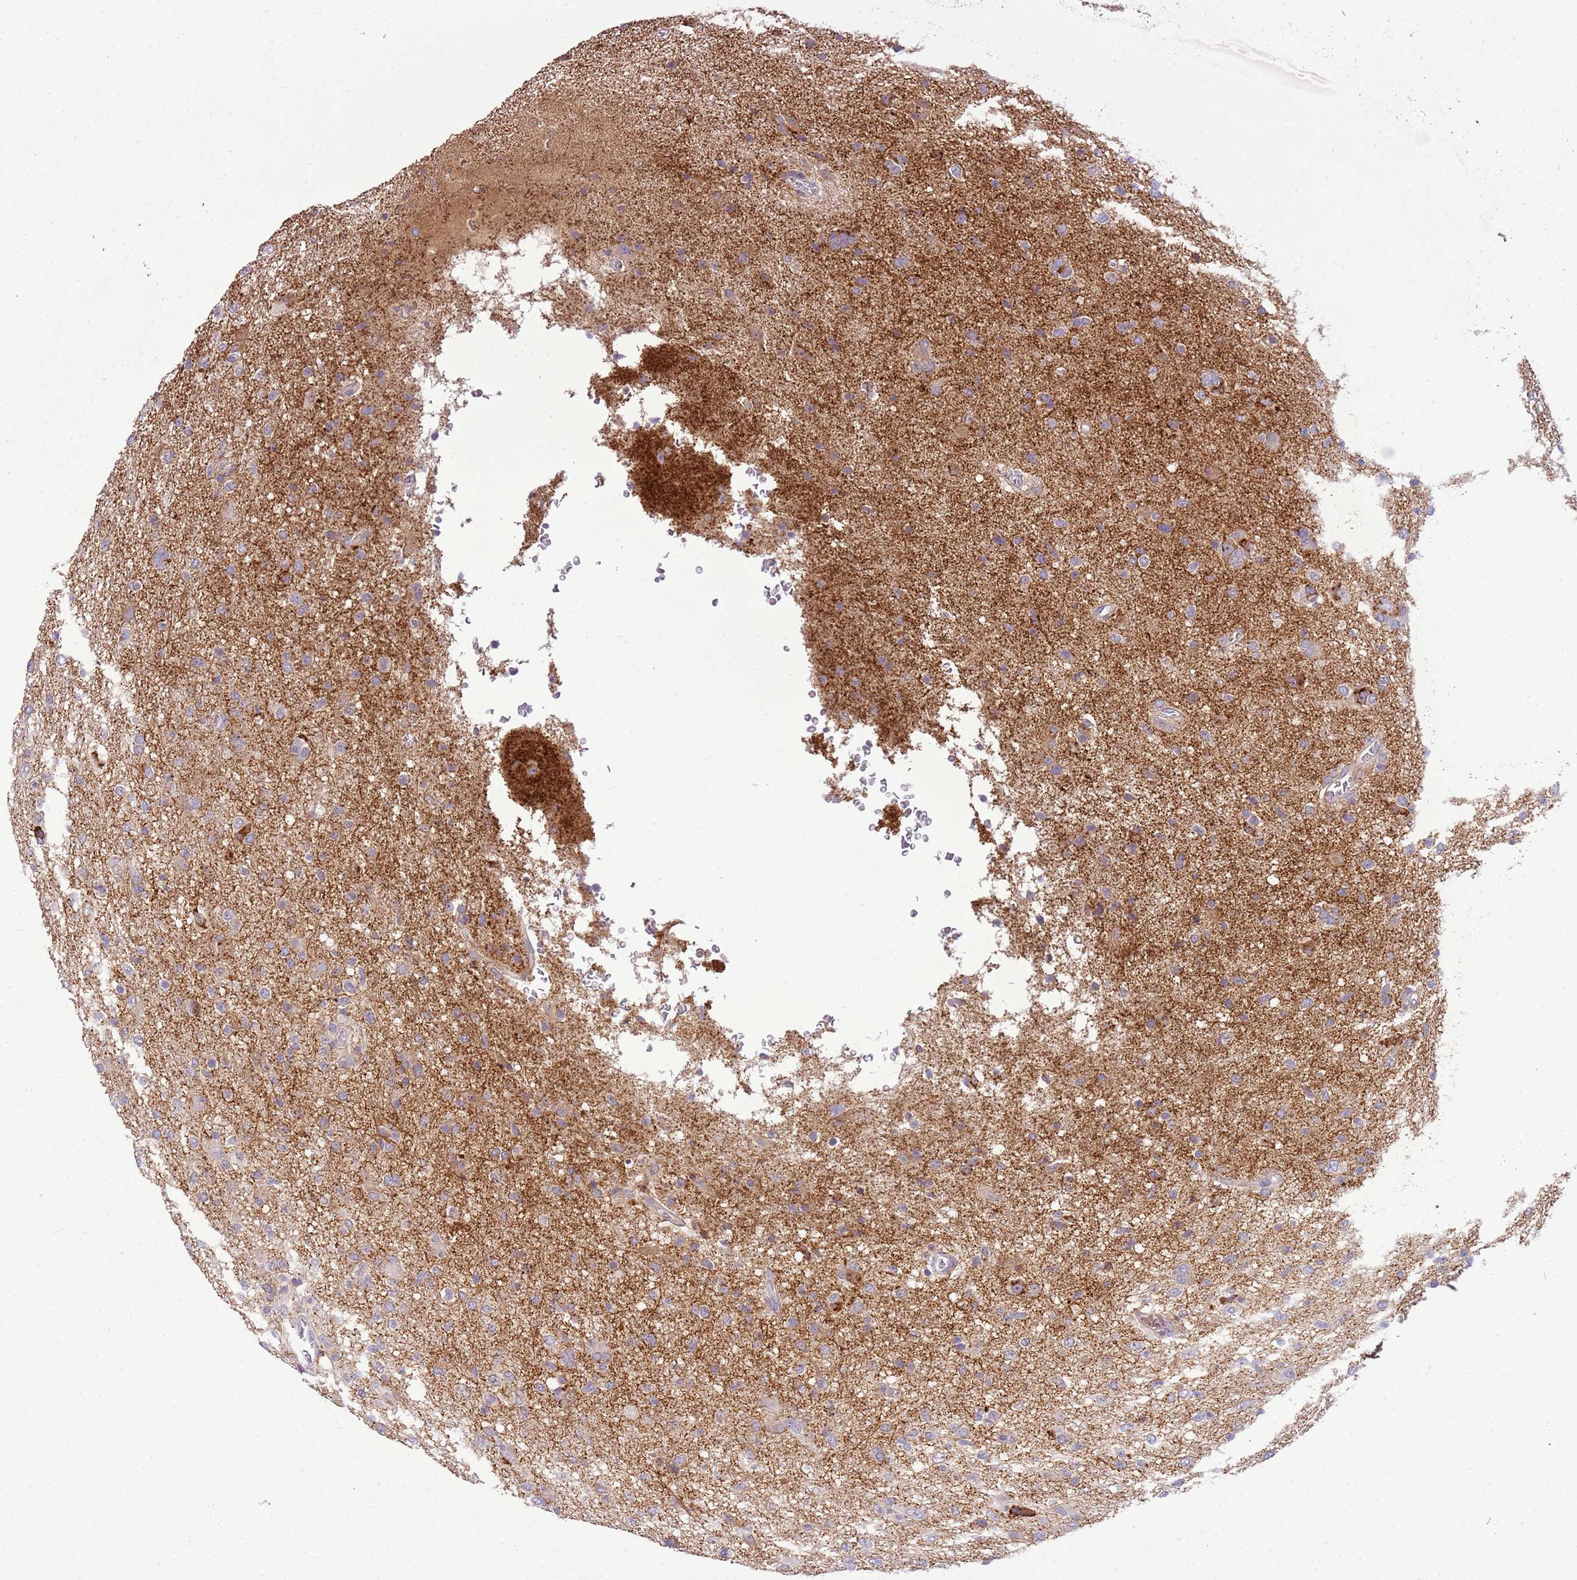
{"staining": {"intensity": "weak", "quantity": "25%-75%", "location": "cytoplasmic/membranous"}, "tissue": "glioma", "cell_type": "Tumor cells", "image_type": "cancer", "snomed": [{"axis": "morphology", "description": "Glioma, malignant, High grade"}, {"axis": "topography", "description": "Brain"}], "caption": "A photomicrograph of human malignant glioma (high-grade) stained for a protein shows weak cytoplasmic/membranous brown staining in tumor cells.", "gene": "SCAMP5", "patient": {"sex": "female", "age": 57}}